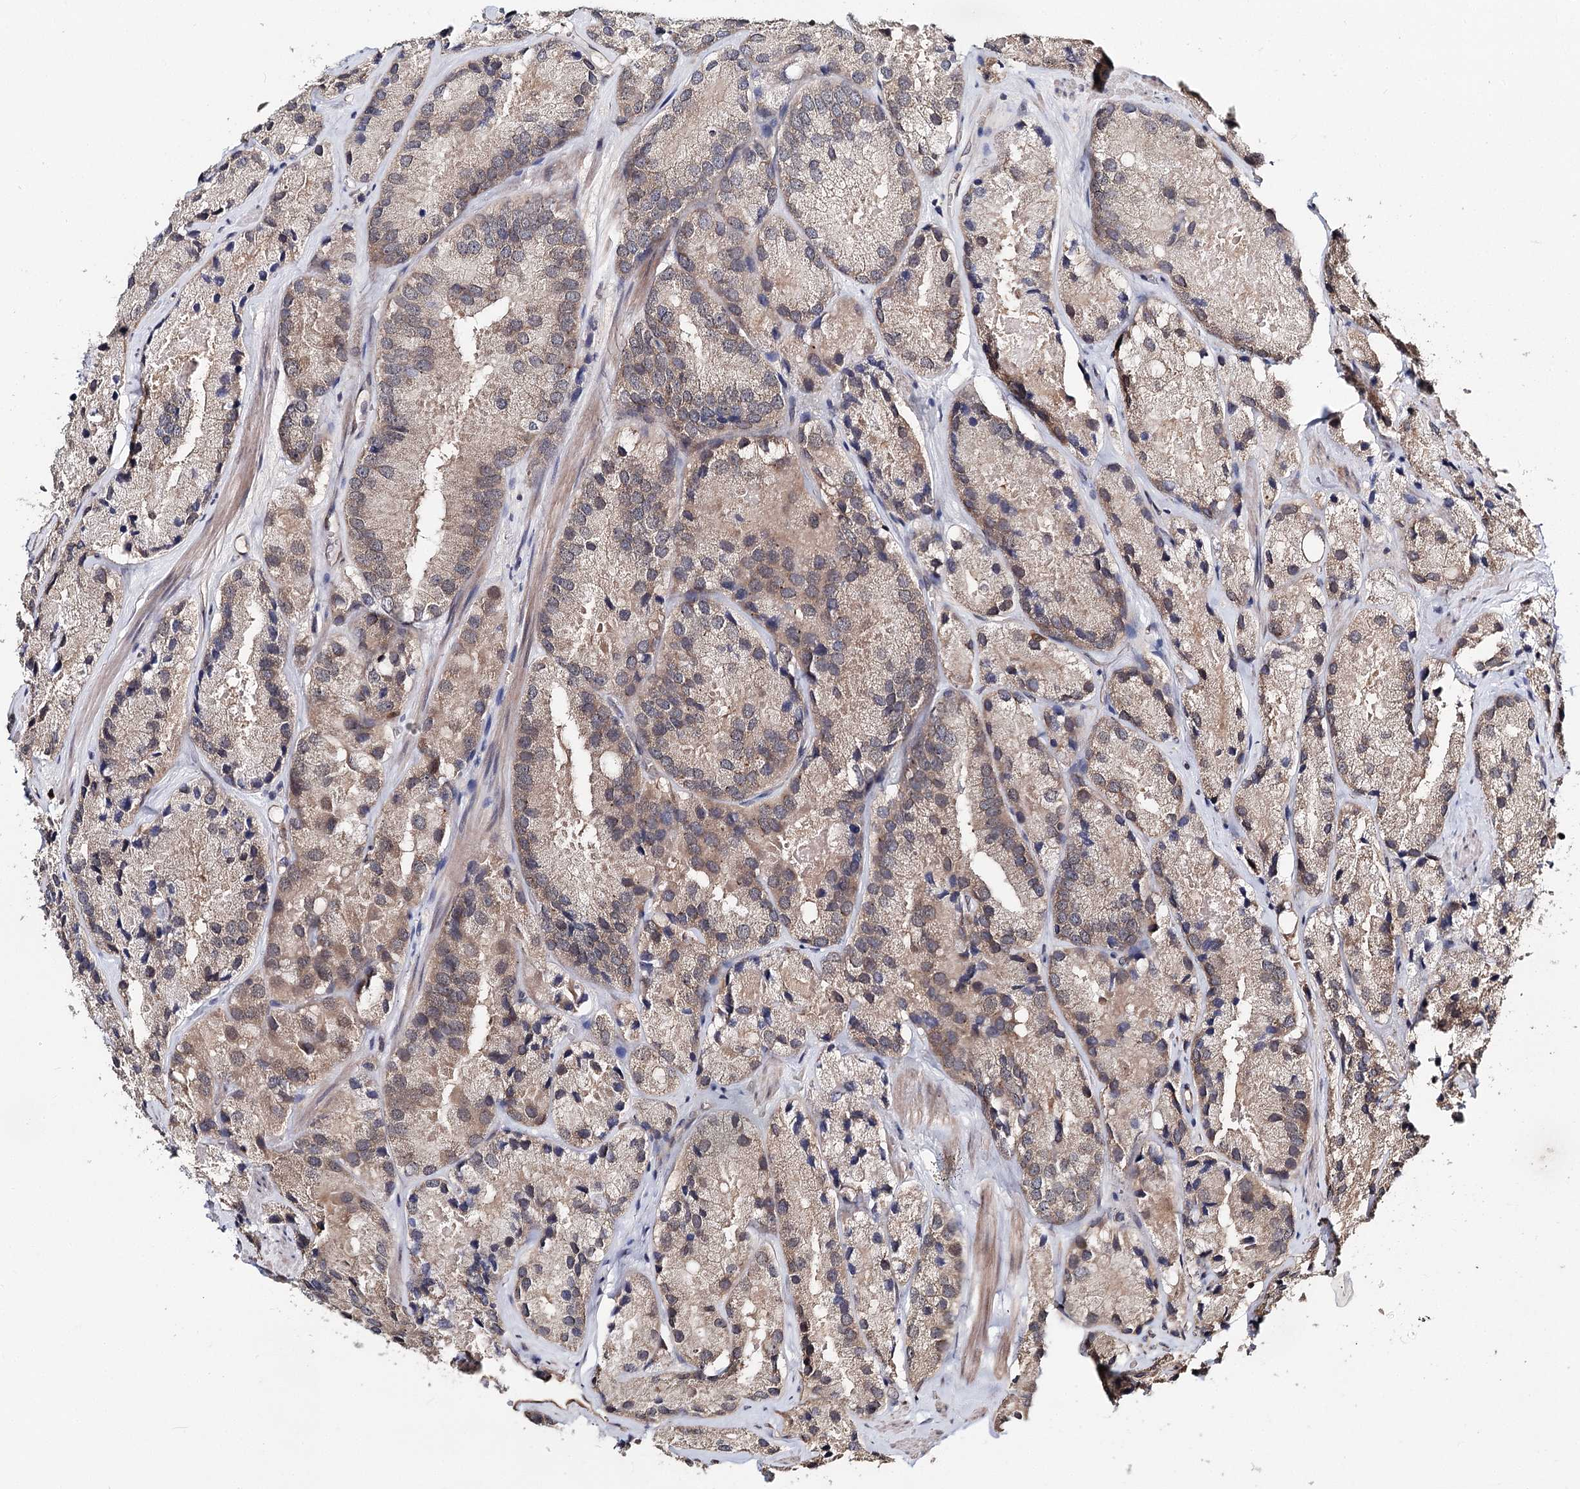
{"staining": {"intensity": "weak", "quantity": "25%-75%", "location": "cytoplasmic/membranous"}, "tissue": "prostate cancer", "cell_type": "Tumor cells", "image_type": "cancer", "snomed": [{"axis": "morphology", "description": "Adenocarcinoma, High grade"}, {"axis": "topography", "description": "Prostate"}], "caption": "Adenocarcinoma (high-grade) (prostate) stained with a protein marker shows weak staining in tumor cells.", "gene": "NOPCHAP1", "patient": {"sex": "male", "age": 66}}